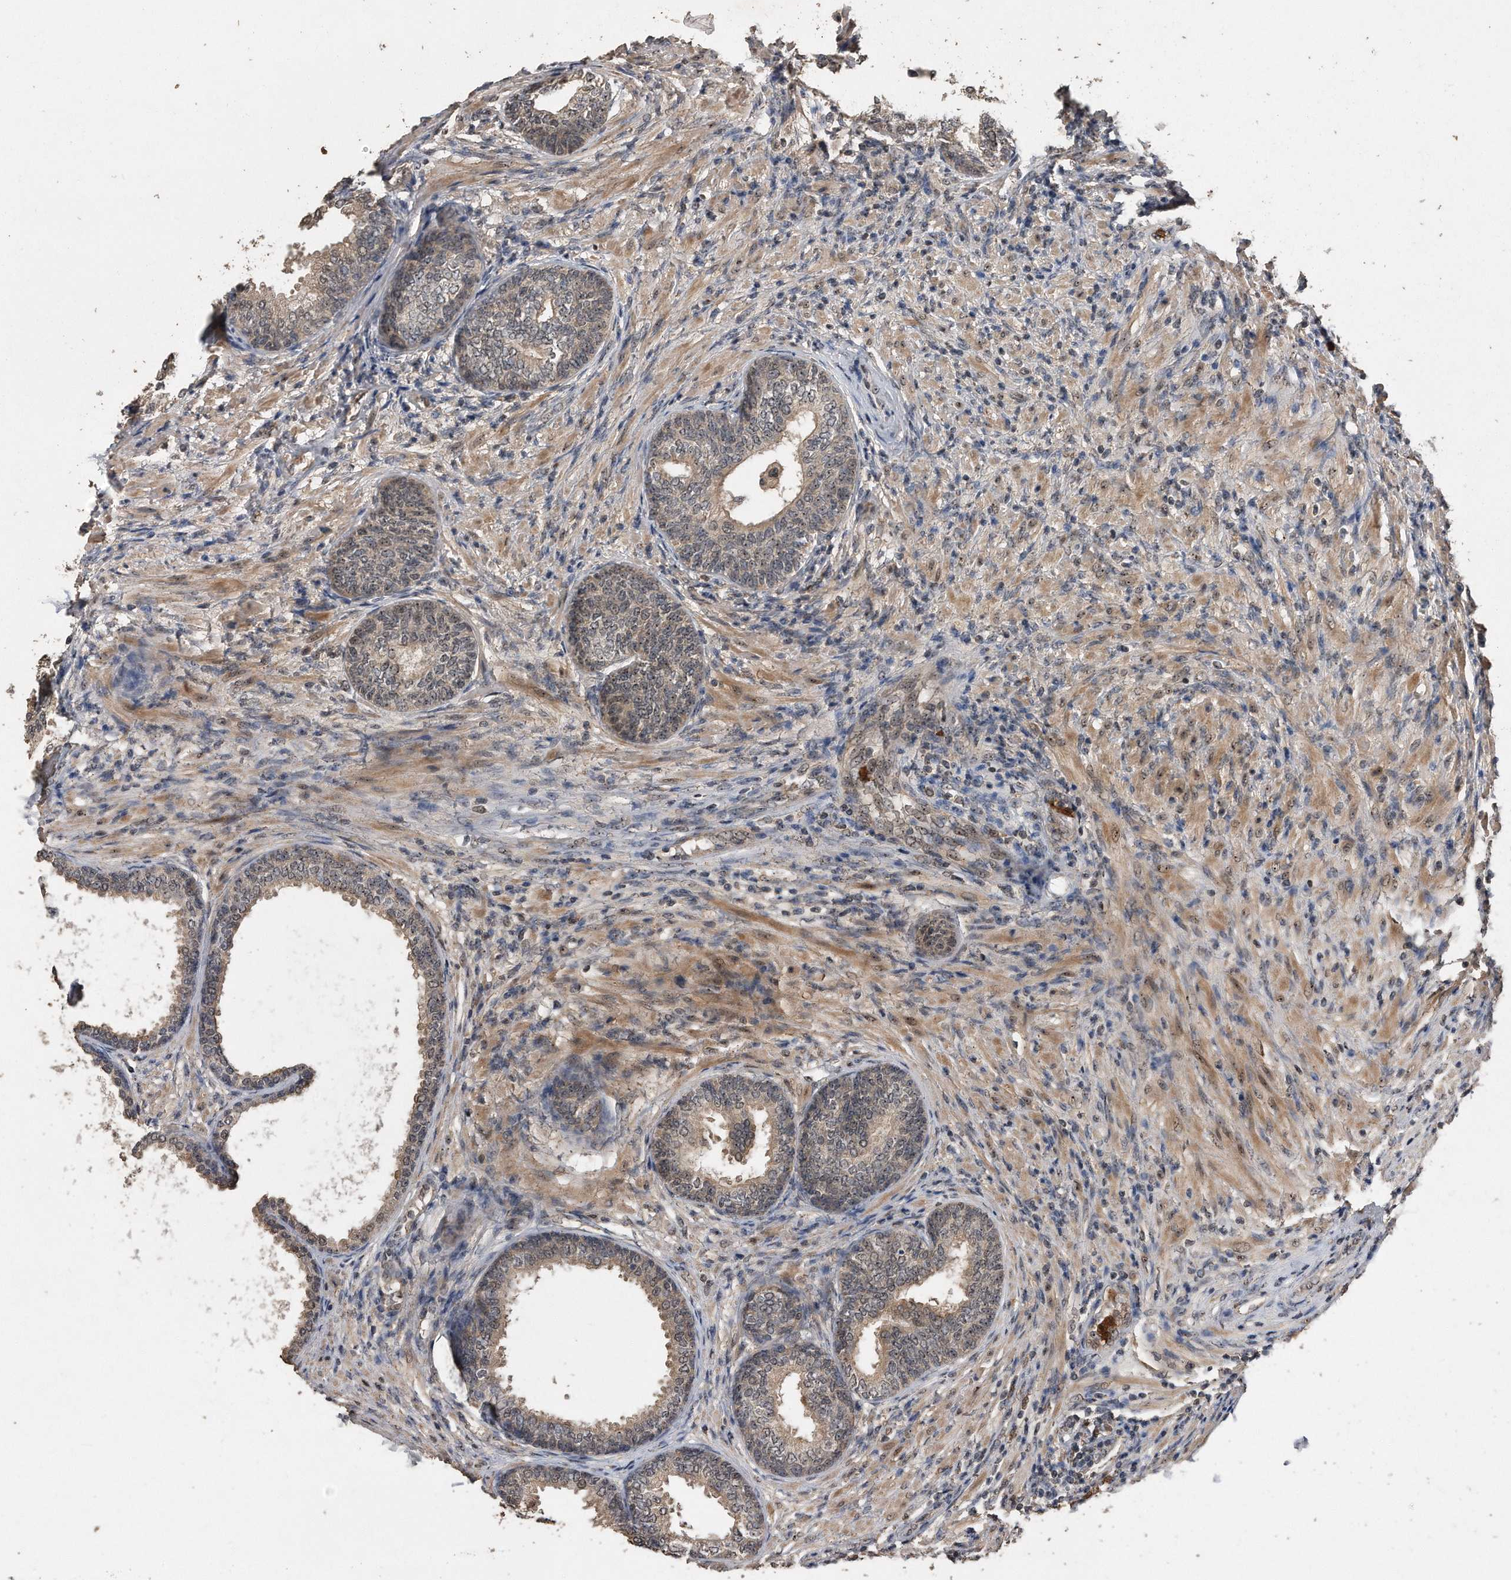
{"staining": {"intensity": "moderate", "quantity": "25%-75%", "location": "cytoplasmic/membranous,nuclear"}, "tissue": "prostate", "cell_type": "Glandular cells", "image_type": "normal", "snomed": [{"axis": "morphology", "description": "Normal tissue, NOS"}, {"axis": "topography", "description": "Prostate"}], "caption": "High-magnification brightfield microscopy of normal prostate stained with DAB (brown) and counterstained with hematoxylin (blue). glandular cells exhibit moderate cytoplasmic/membranous,nuclear positivity is appreciated in about25%-75% of cells.", "gene": "PELO", "patient": {"sex": "male", "age": 76}}